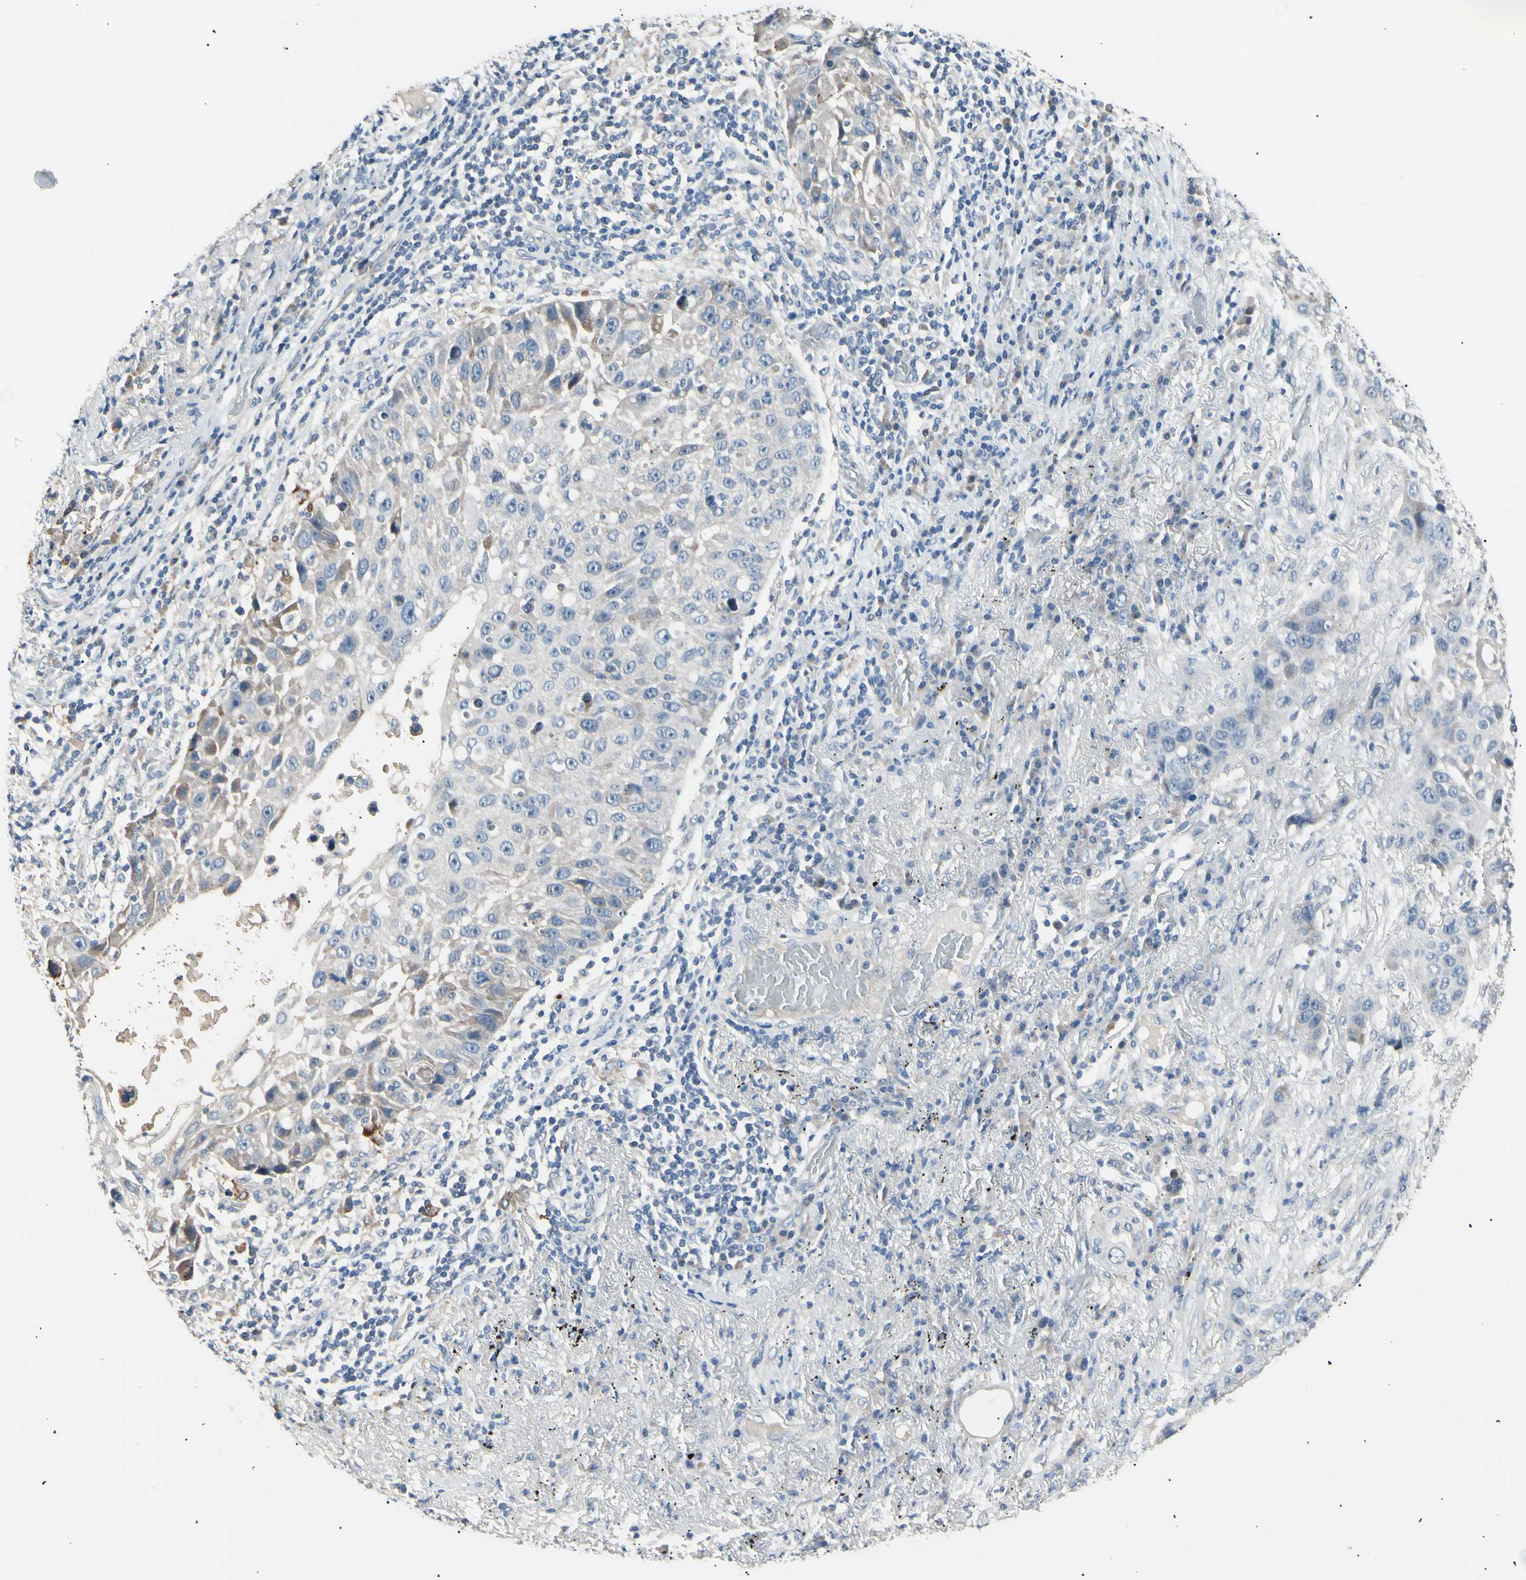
{"staining": {"intensity": "weak", "quantity": "<25%", "location": "cytoplasmic/membranous"}, "tissue": "lung cancer", "cell_type": "Tumor cells", "image_type": "cancer", "snomed": [{"axis": "morphology", "description": "Squamous cell carcinoma, NOS"}, {"axis": "topography", "description": "Lung"}], "caption": "High power microscopy histopathology image of an IHC image of lung cancer, revealing no significant staining in tumor cells.", "gene": "LDLR", "patient": {"sex": "male", "age": 57}}